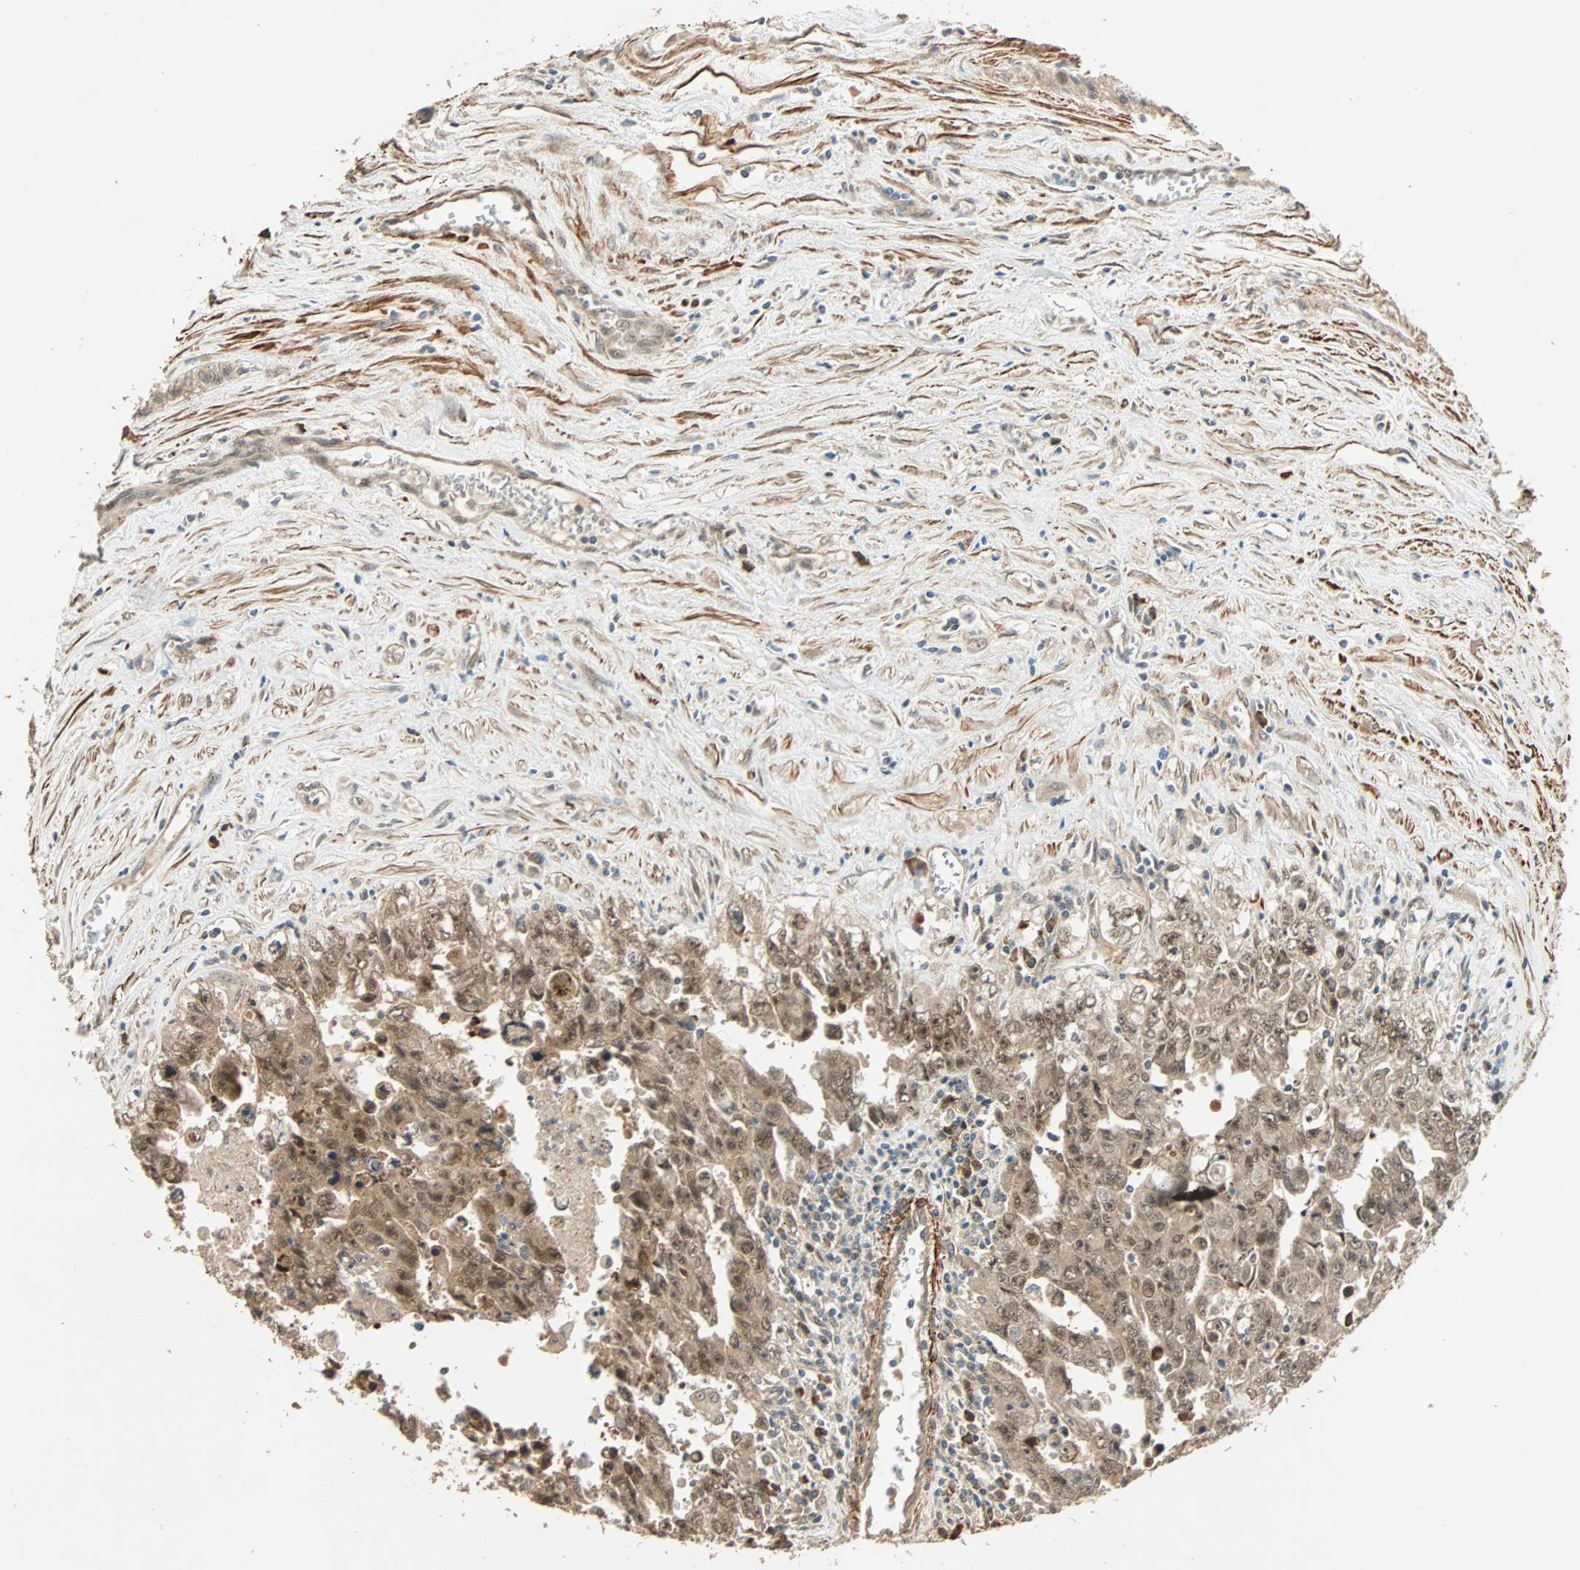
{"staining": {"intensity": "moderate", "quantity": ">75%", "location": "cytoplasmic/membranous,nuclear"}, "tissue": "testis cancer", "cell_type": "Tumor cells", "image_type": "cancer", "snomed": [{"axis": "morphology", "description": "Carcinoma, Embryonal, NOS"}, {"axis": "topography", "description": "Testis"}], "caption": "Immunohistochemical staining of human testis embryonal carcinoma exhibits moderate cytoplasmic/membranous and nuclear protein expression in approximately >75% of tumor cells.", "gene": "QSER1", "patient": {"sex": "male", "age": 28}}